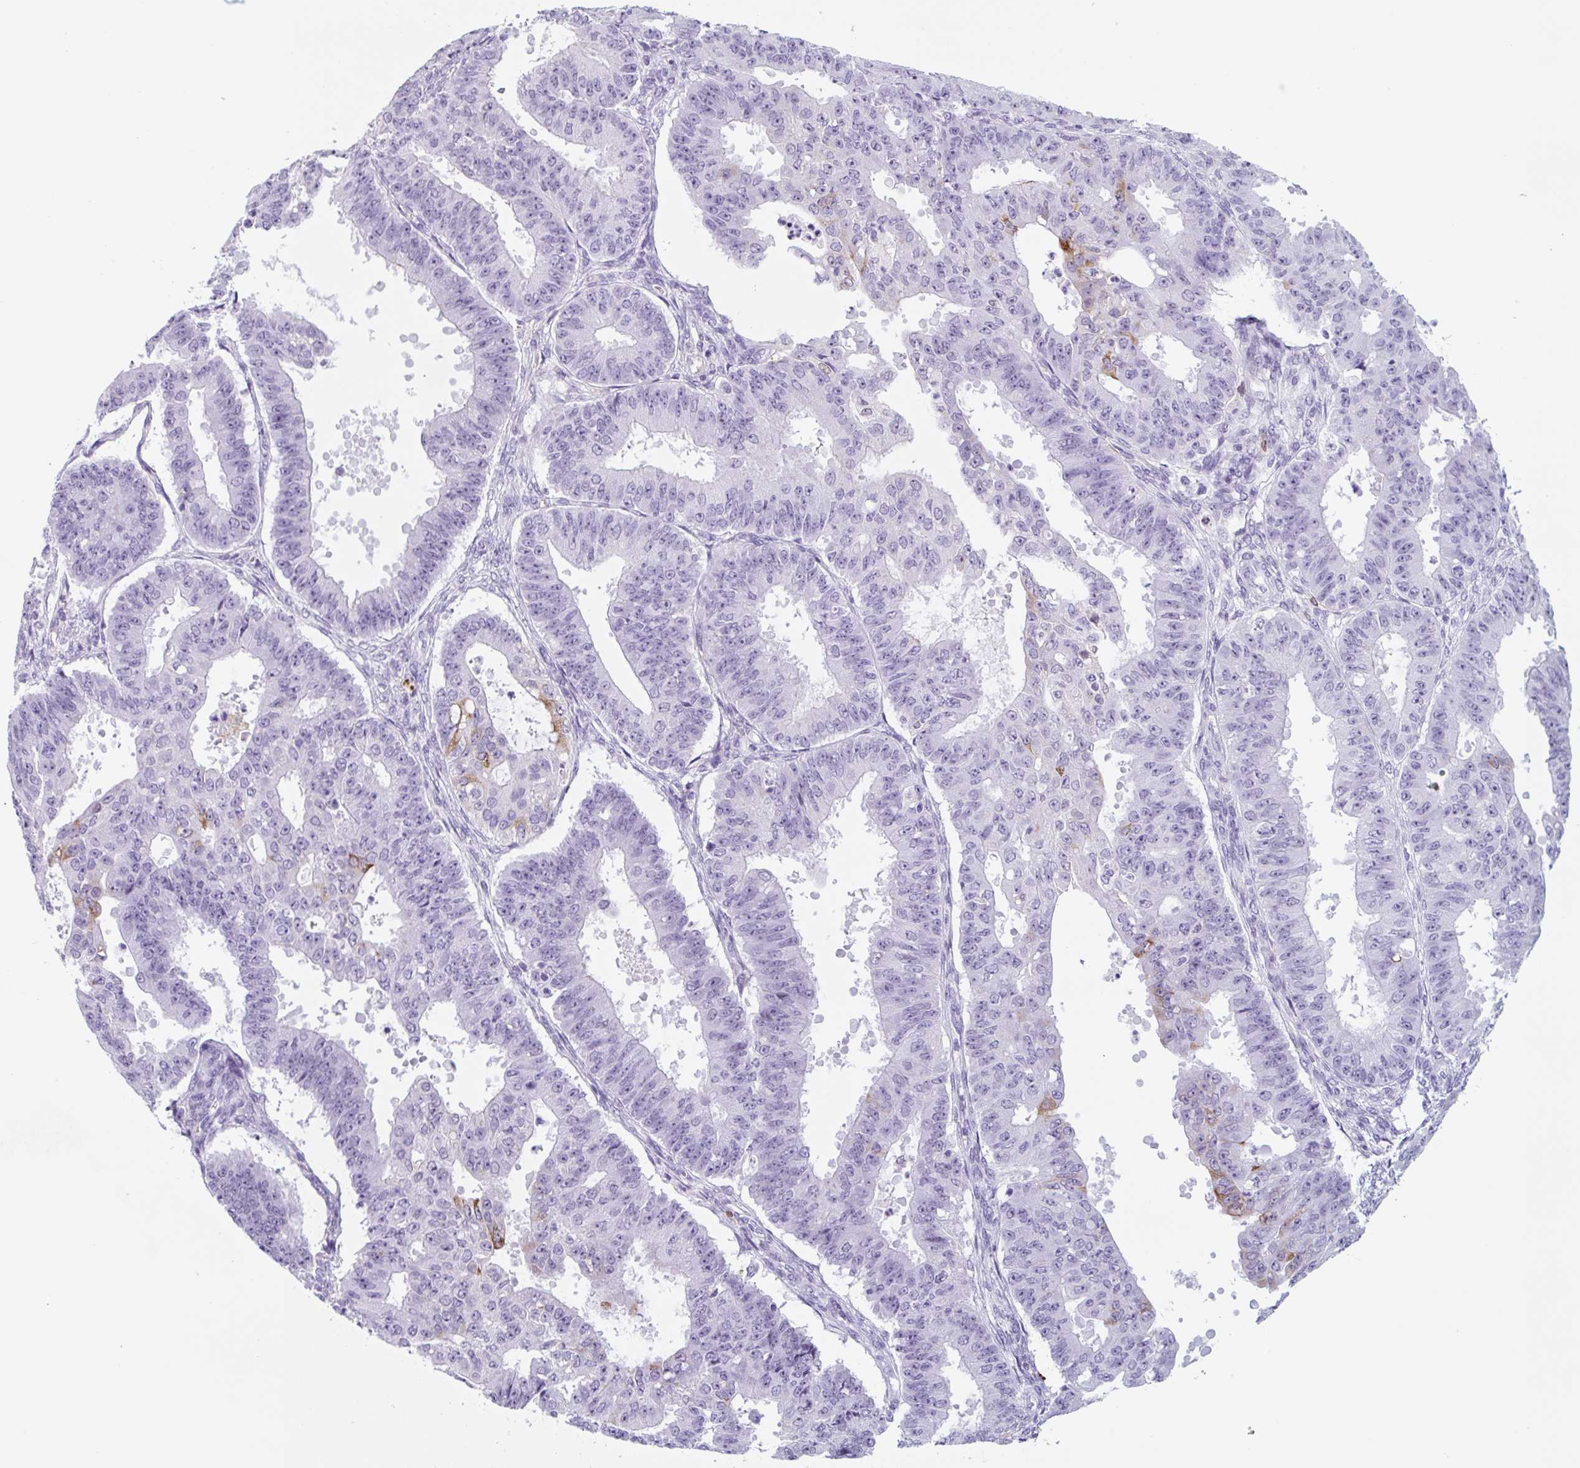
{"staining": {"intensity": "moderate", "quantity": "<25%", "location": "cytoplasmic/membranous"}, "tissue": "ovarian cancer", "cell_type": "Tumor cells", "image_type": "cancer", "snomed": [{"axis": "morphology", "description": "Carcinoma, endometroid"}, {"axis": "topography", "description": "Appendix"}, {"axis": "topography", "description": "Ovary"}], "caption": "Ovarian endometroid carcinoma was stained to show a protein in brown. There is low levels of moderate cytoplasmic/membranous staining in approximately <25% of tumor cells.", "gene": "TNFRSF8", "patient": {"sex": "female", "age": 42}}